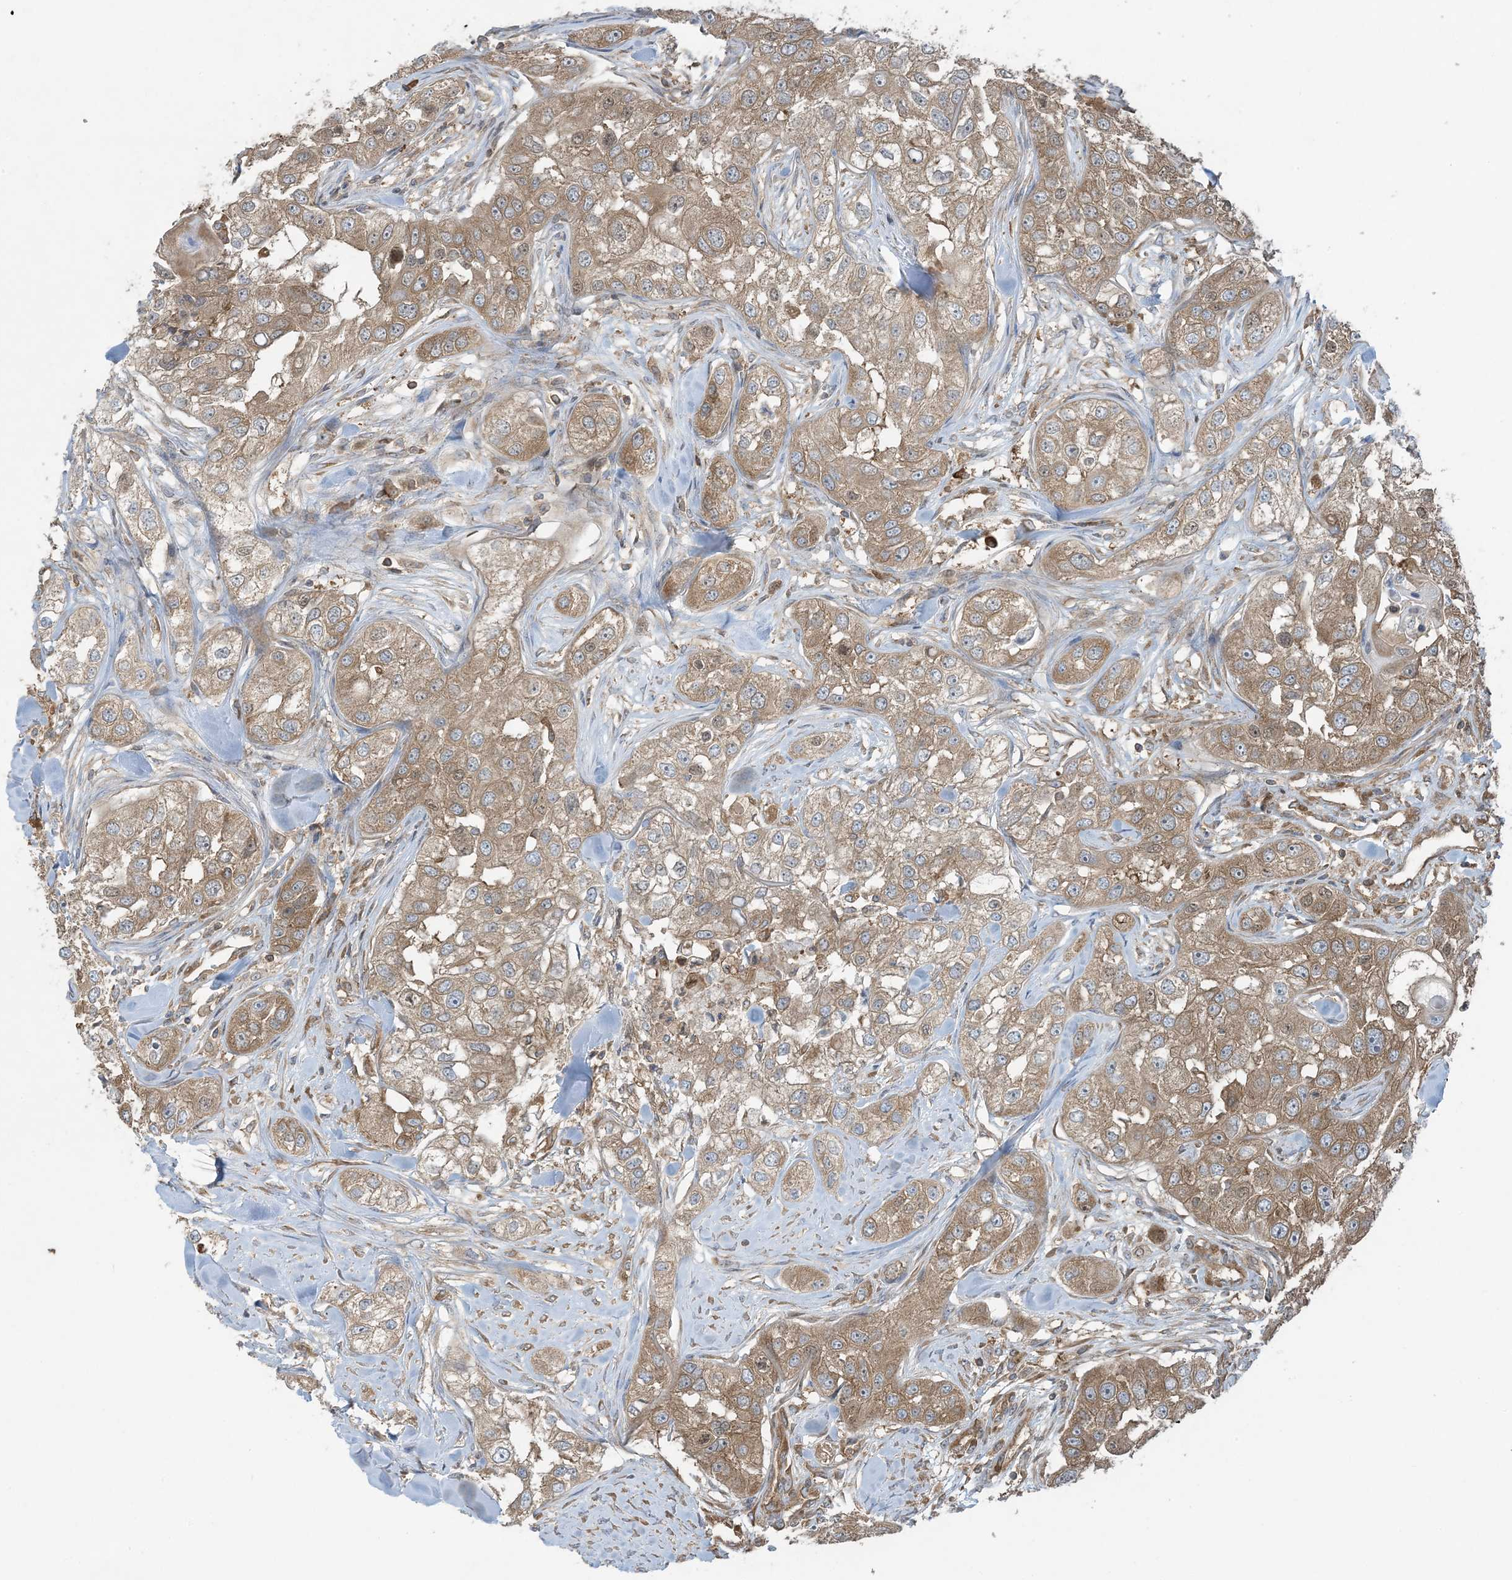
{"staining": {"intensity": "weak", "quantity": "25%-75%", "location": "cytoplasmic/membranous"}, "tissue": "head and neck cancer", "cell_type": "Tumor cells", "image_type": "cancer", "snomed": [{"axis": "morphology", "description": "Normal tissue, NOS"}, {"axis": "morphology", "description": "Squamous cell carcinoma, NOS"}, {"axis": "topography", "description": "Skeletal muscle"}, {"axis": "topography", "description": "Head-Neck"}], "caption": "High-magnification brightfield microscopy of squamous cell carcinoma (head and neck) stained with DAB (brown) and counterstained with hematoxylin (blue). tumor cells exhibit weak cytoplasmic/membranous expression is seen in about25%-75% of cells. (brown staining indicates protein expression, while blue staining denotes nuclei).", "gene": "OLA1", "patient": {"sex": "male", "age": 51}}